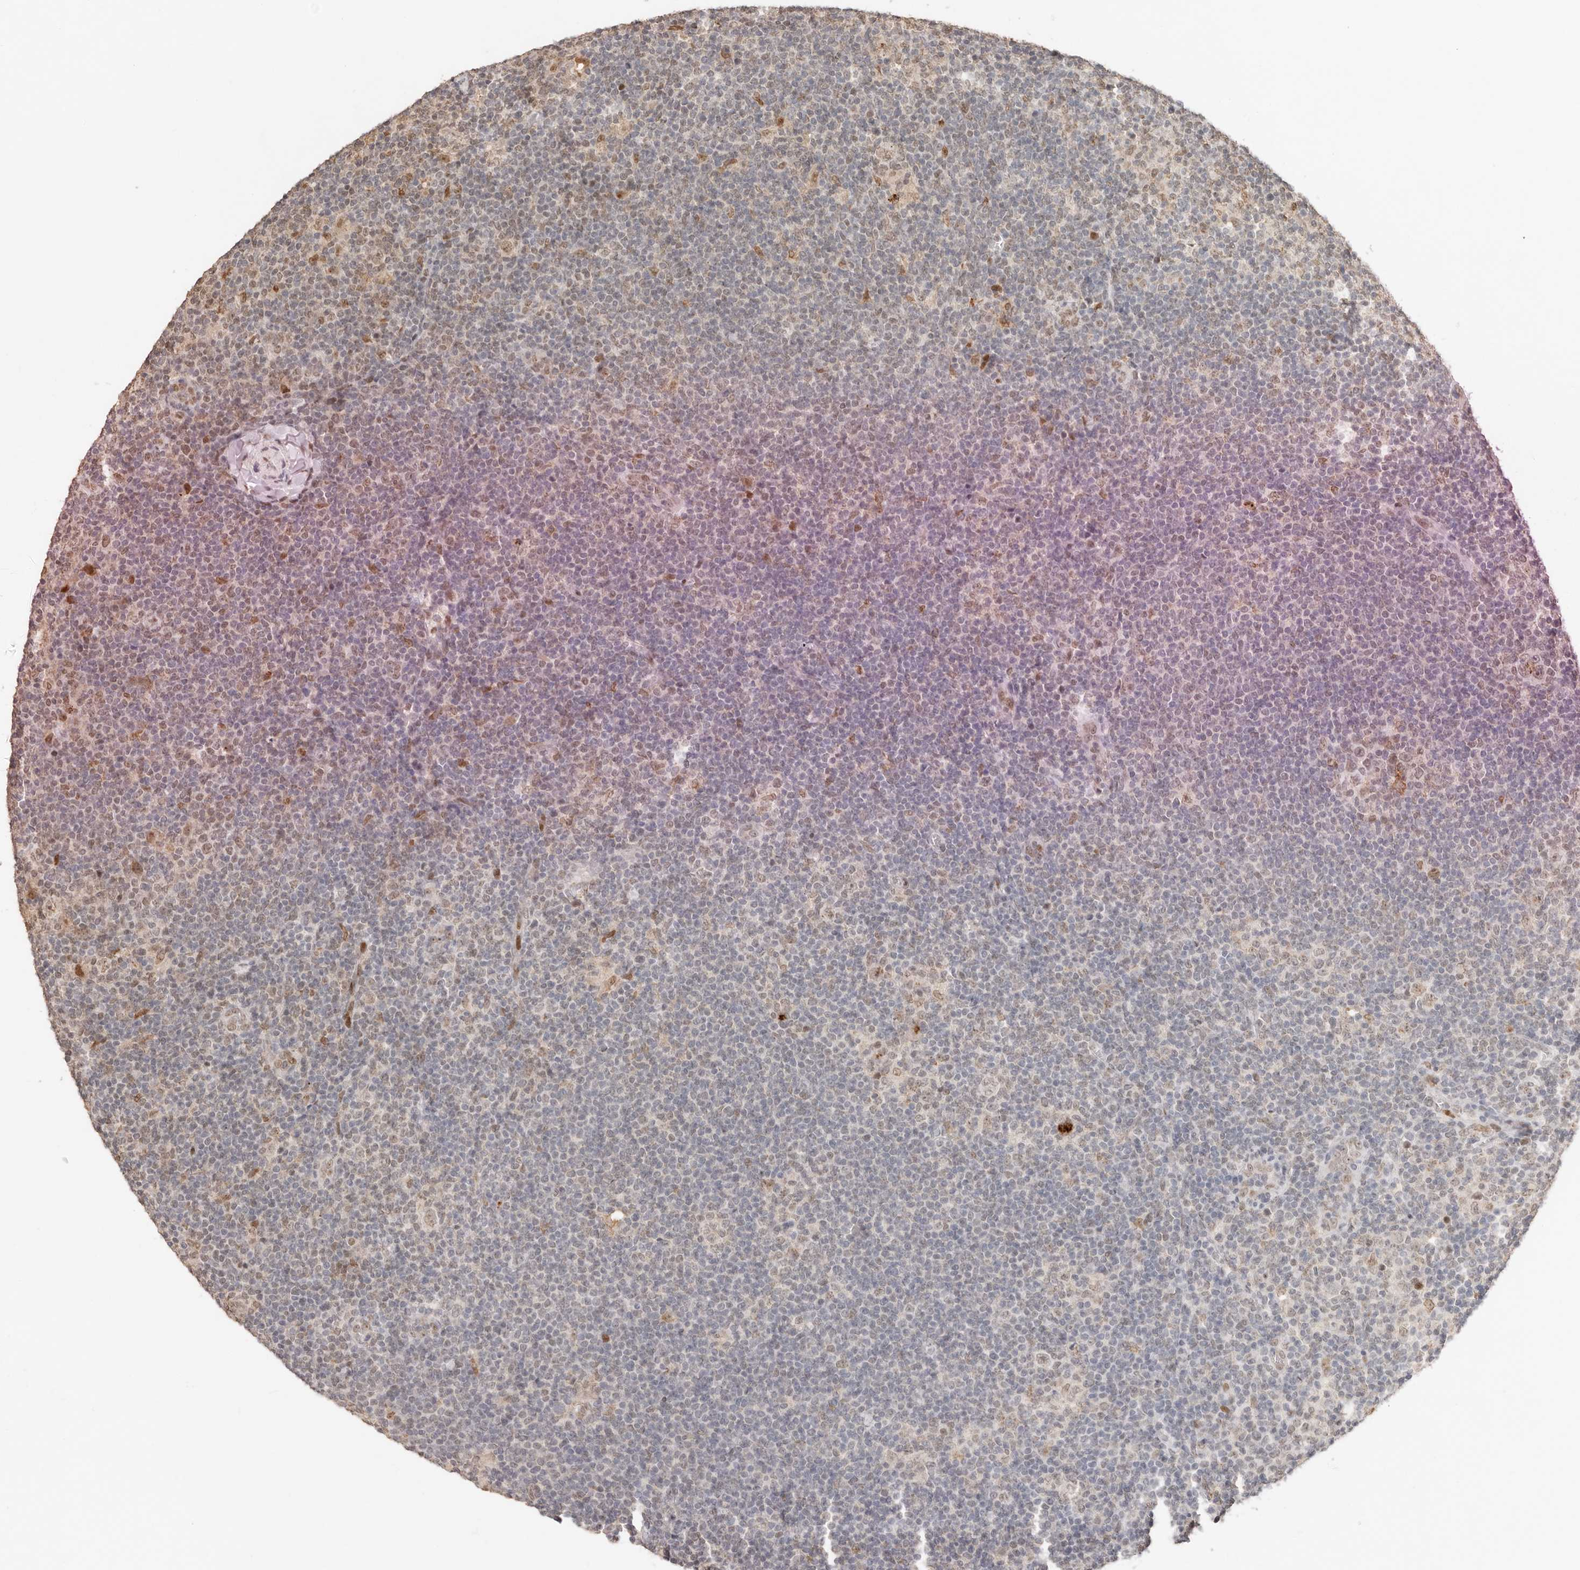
{"staining": {"intensity": "weak", "quantity": "<25%", "location": "nuclear"}, "tissue": "lymphoma", "cell_type": "Tumor cells", "image_type": "cancer", "snomed": [{"axis": "morphology", "description": "Hodgkin's disease, NOS"}, {"axis": "topography", "description": "Lymph node"}], "caption": "Tumor cells show no significant protein positivity in lymphoma.", "gene": "NPAS2", "patient": {"sex": "female", "age": 57}}